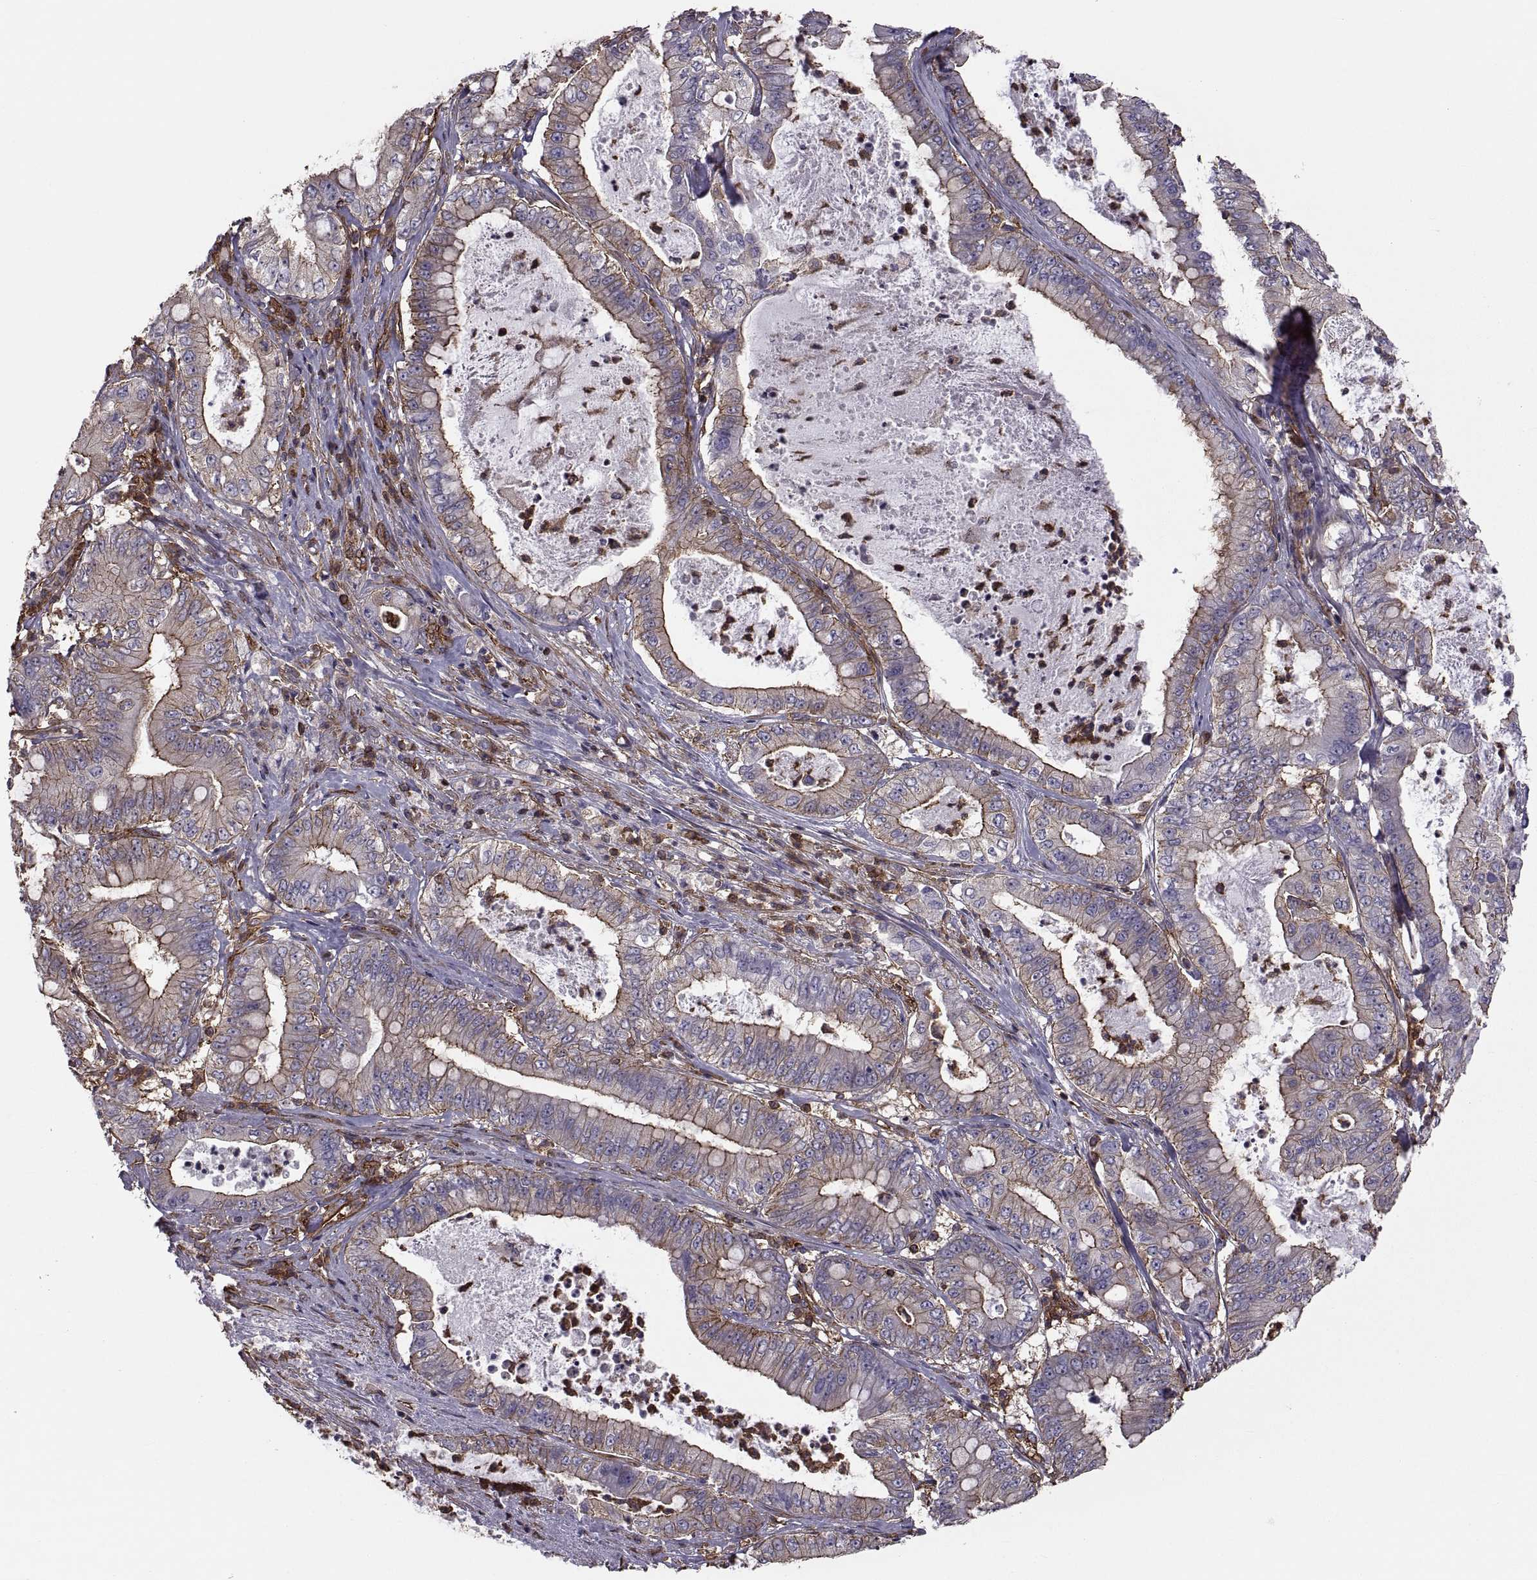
{"staining": {"intensity": "moderate", "quantity": ">75%", "location": "cytoplasmic/membranous"}, "tissue": "pancreatic cancer", "cell_type": "Tumor cells", "image_type": "cancer", "snomed": [{"axis": "morphology", "description": "Adenocarcinoma, NOS"}, {"axis": "topography", "description": "Pancreas"}], "caption": "Immunohistochemical staining of adenocarcinoma (pancreatic) exhibits medium levels of moderate cytoplasmic/membranous staining in approximately >75% of tumor cells. The staining was performed using DAB, with brown indicating positive protein expression. Nuclei are stained blue with hematoxylin.", "gene": "MYH9", "patient": {"sex": "male", "age": 71}}